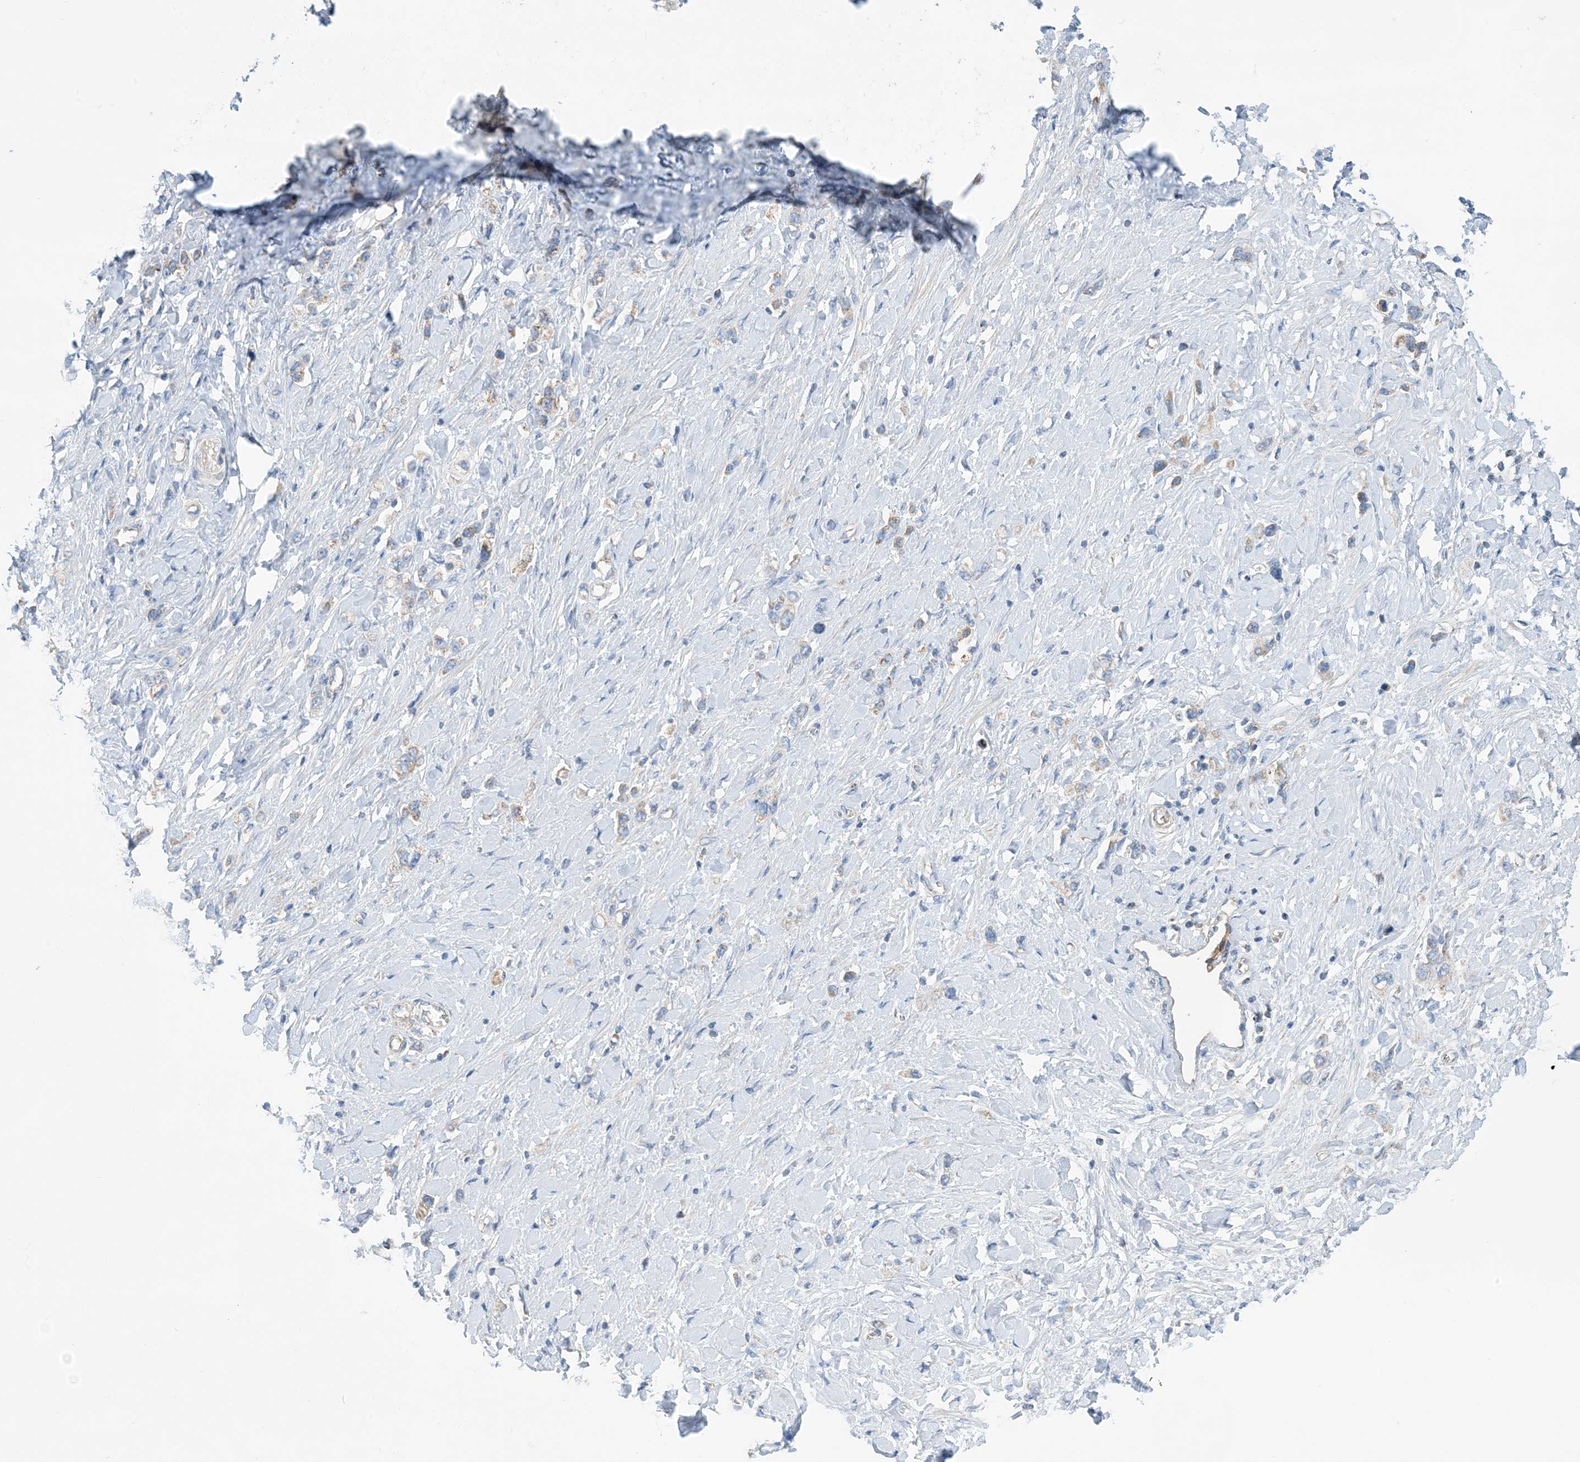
{"staining": {"intensity": "moderate", "quantity": "<25%", "location": "cytoplasmic/membranous"}, "tissue": "stomach cancer", "cell_type": "Tumor cells", "image_type": "cancer", "snomed": [{"axis": "morphology", "description": "Normal tissue, NOS"}, {"axis": "morphology", "description": "Adenocarcinoma, NOS"}, {"axis": "topography", "description": "Stomach, upper"}, {"axis": "topography", "description": "Stomach"}], "caption": "Moderate cytoplasmic/membranous positivity for a protein is seen in approximately <25% of tumor cells of stomach adenocarcinoma using IHC.", "gene": "PHOSPHO2", "patient": {"sex": "female", "age": 65}}